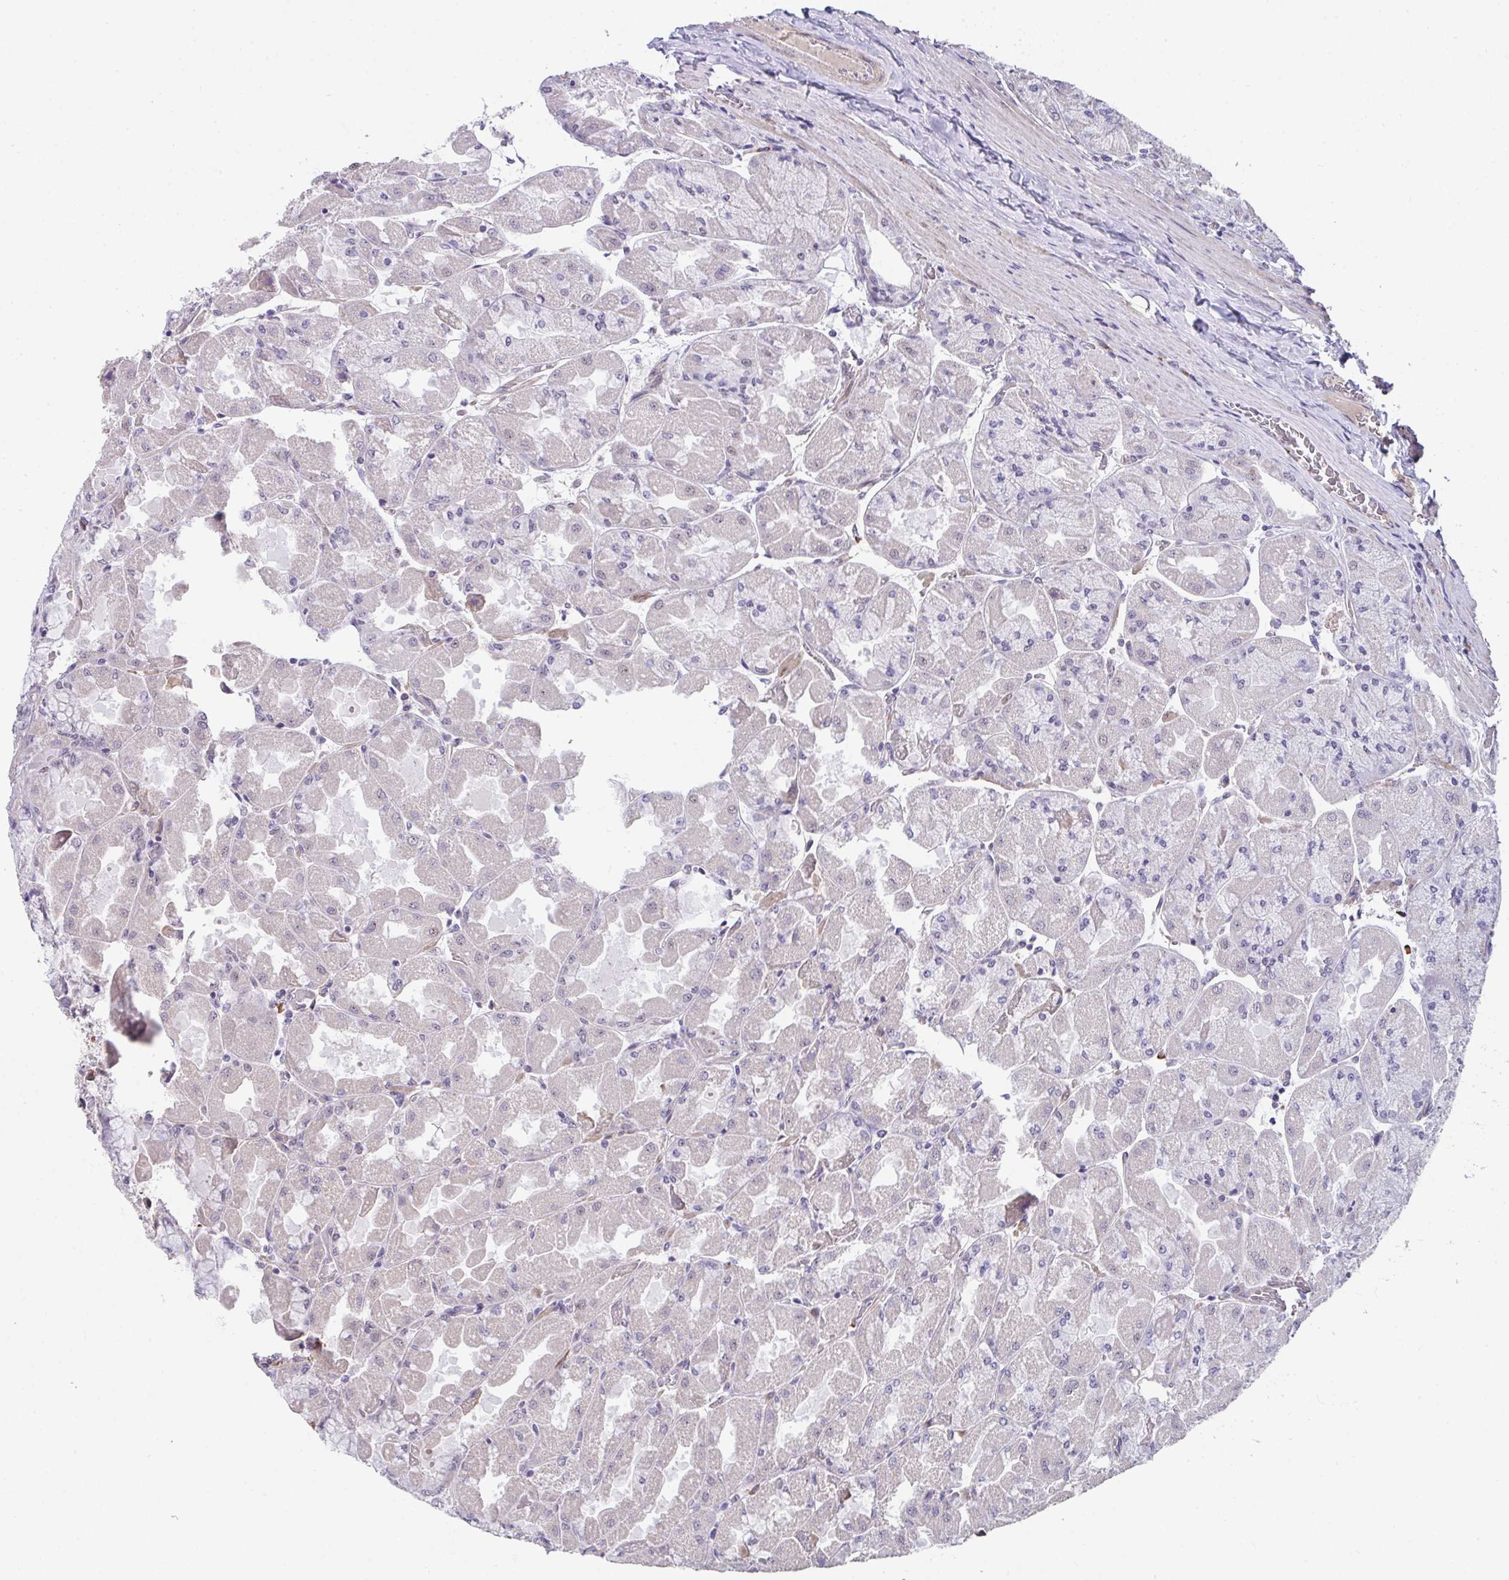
{"staining": {"intensity": "weak", "quantity": "25%-75%", "location": "nuclear"}, "tissue": "stomach", "cell_type": "Glandular cells", "image_type": "normal", "snomed": [{"axis": "morphology", "description": "Normal tissue, NOS"}, {"axis": "topography", "description": "Stomach"}], "caption": "Immunohistochemical staining of unremarkable stomach reveals weak nuclear protein expression in about 25%-75% of glandular cells.", "gene": "RBBP6", "patient": {"sex": "female", "age": 61}}